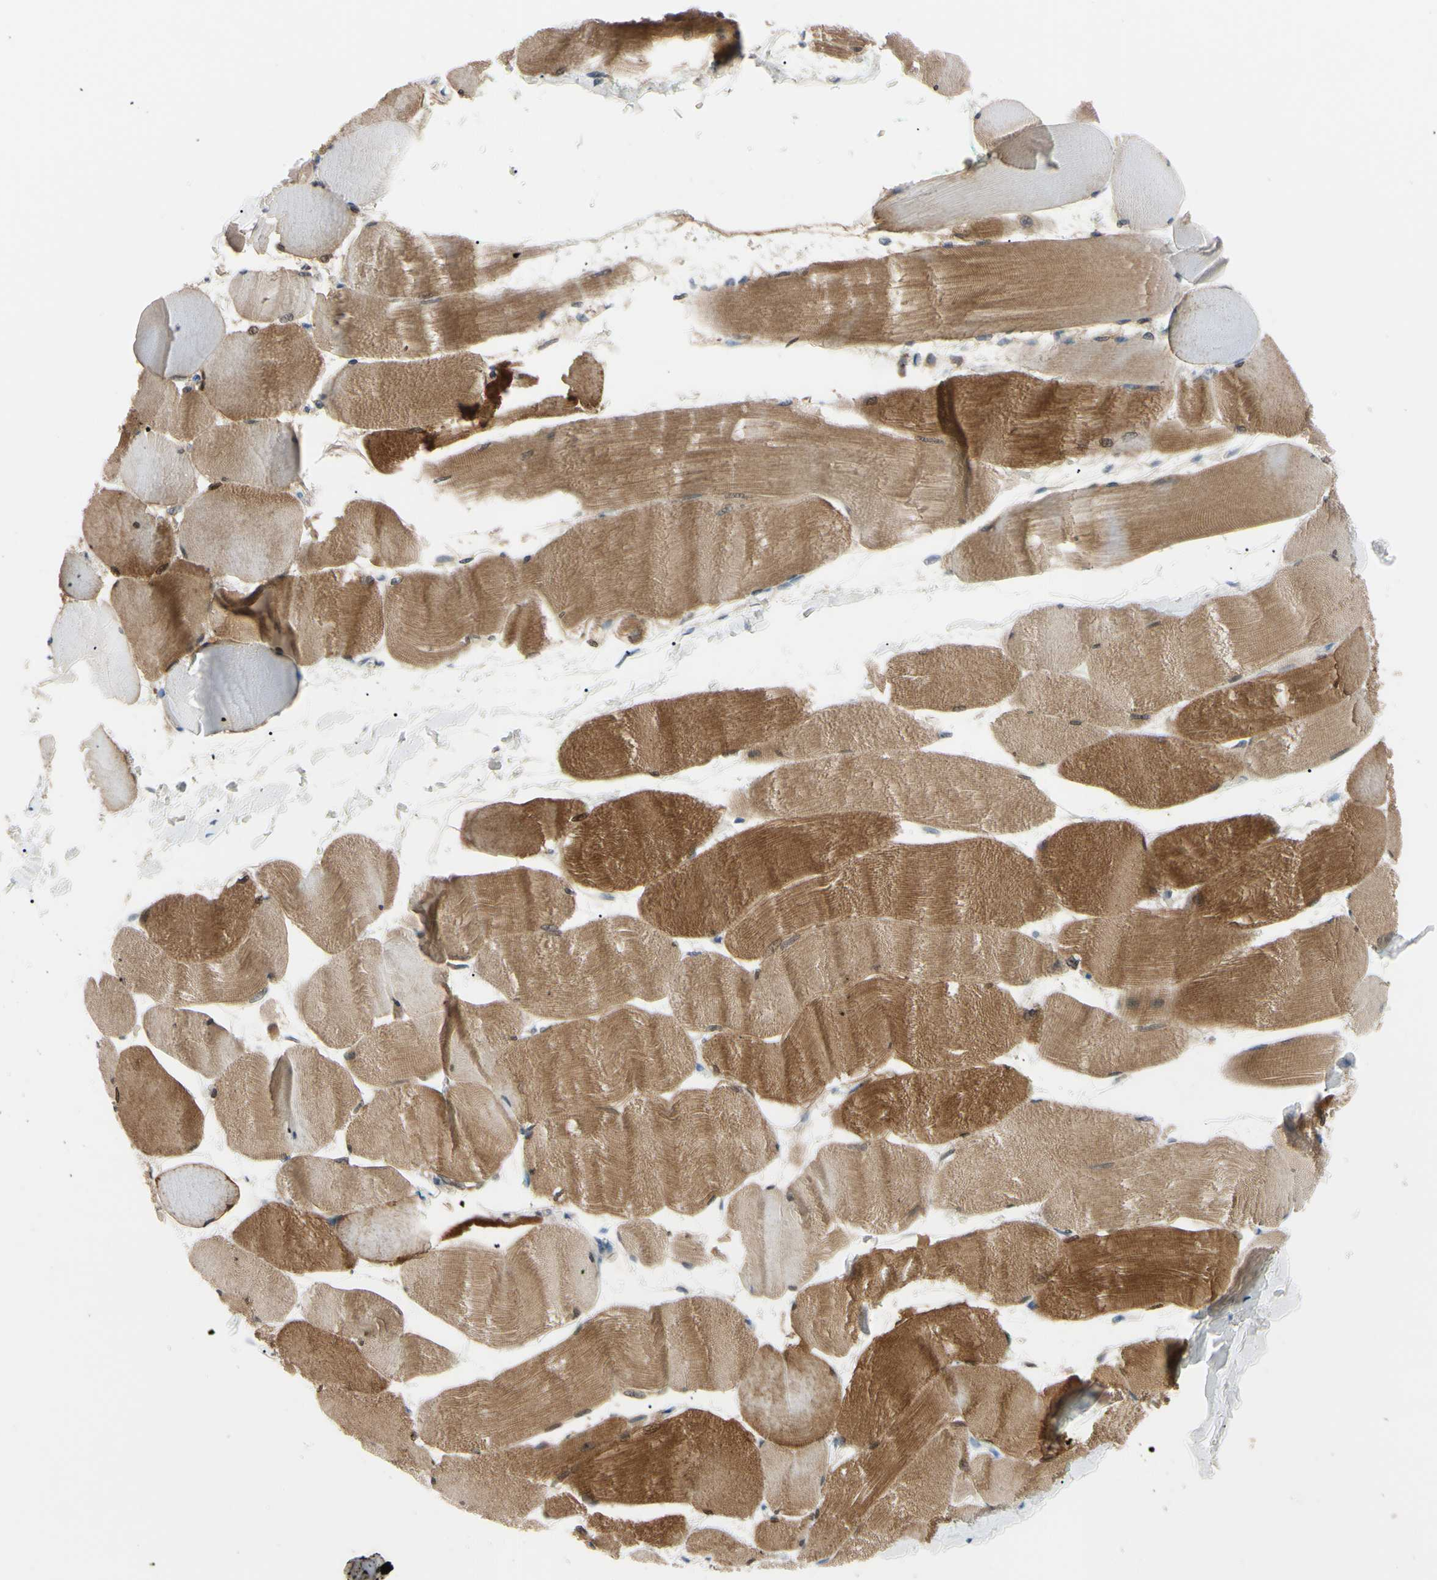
{"staining": {"intensity": "moderate", "quantity": ">75%", "location": "cytoplasmic/membranous"}, "tissue": "skeletal muscle", "cell_type": "Myocytes", "image_type": "normal", "snomed": [{"axis": "morphology", "description": "Normal tissue, NOS"}, {"axis": "morphology", "description": "Squamous cell carcinoma, NOS"}, {"axis": "topography", "description": "Skeletal muscle"}], "caption": "Immunohistochemical staining of unremarkable skeletal muscle exhibits moderate cytoplasmic/membranous protein expression in about >75% of myocytes.", "gene": "NOL3", "patient": {"sex": "male", "age": 51}}